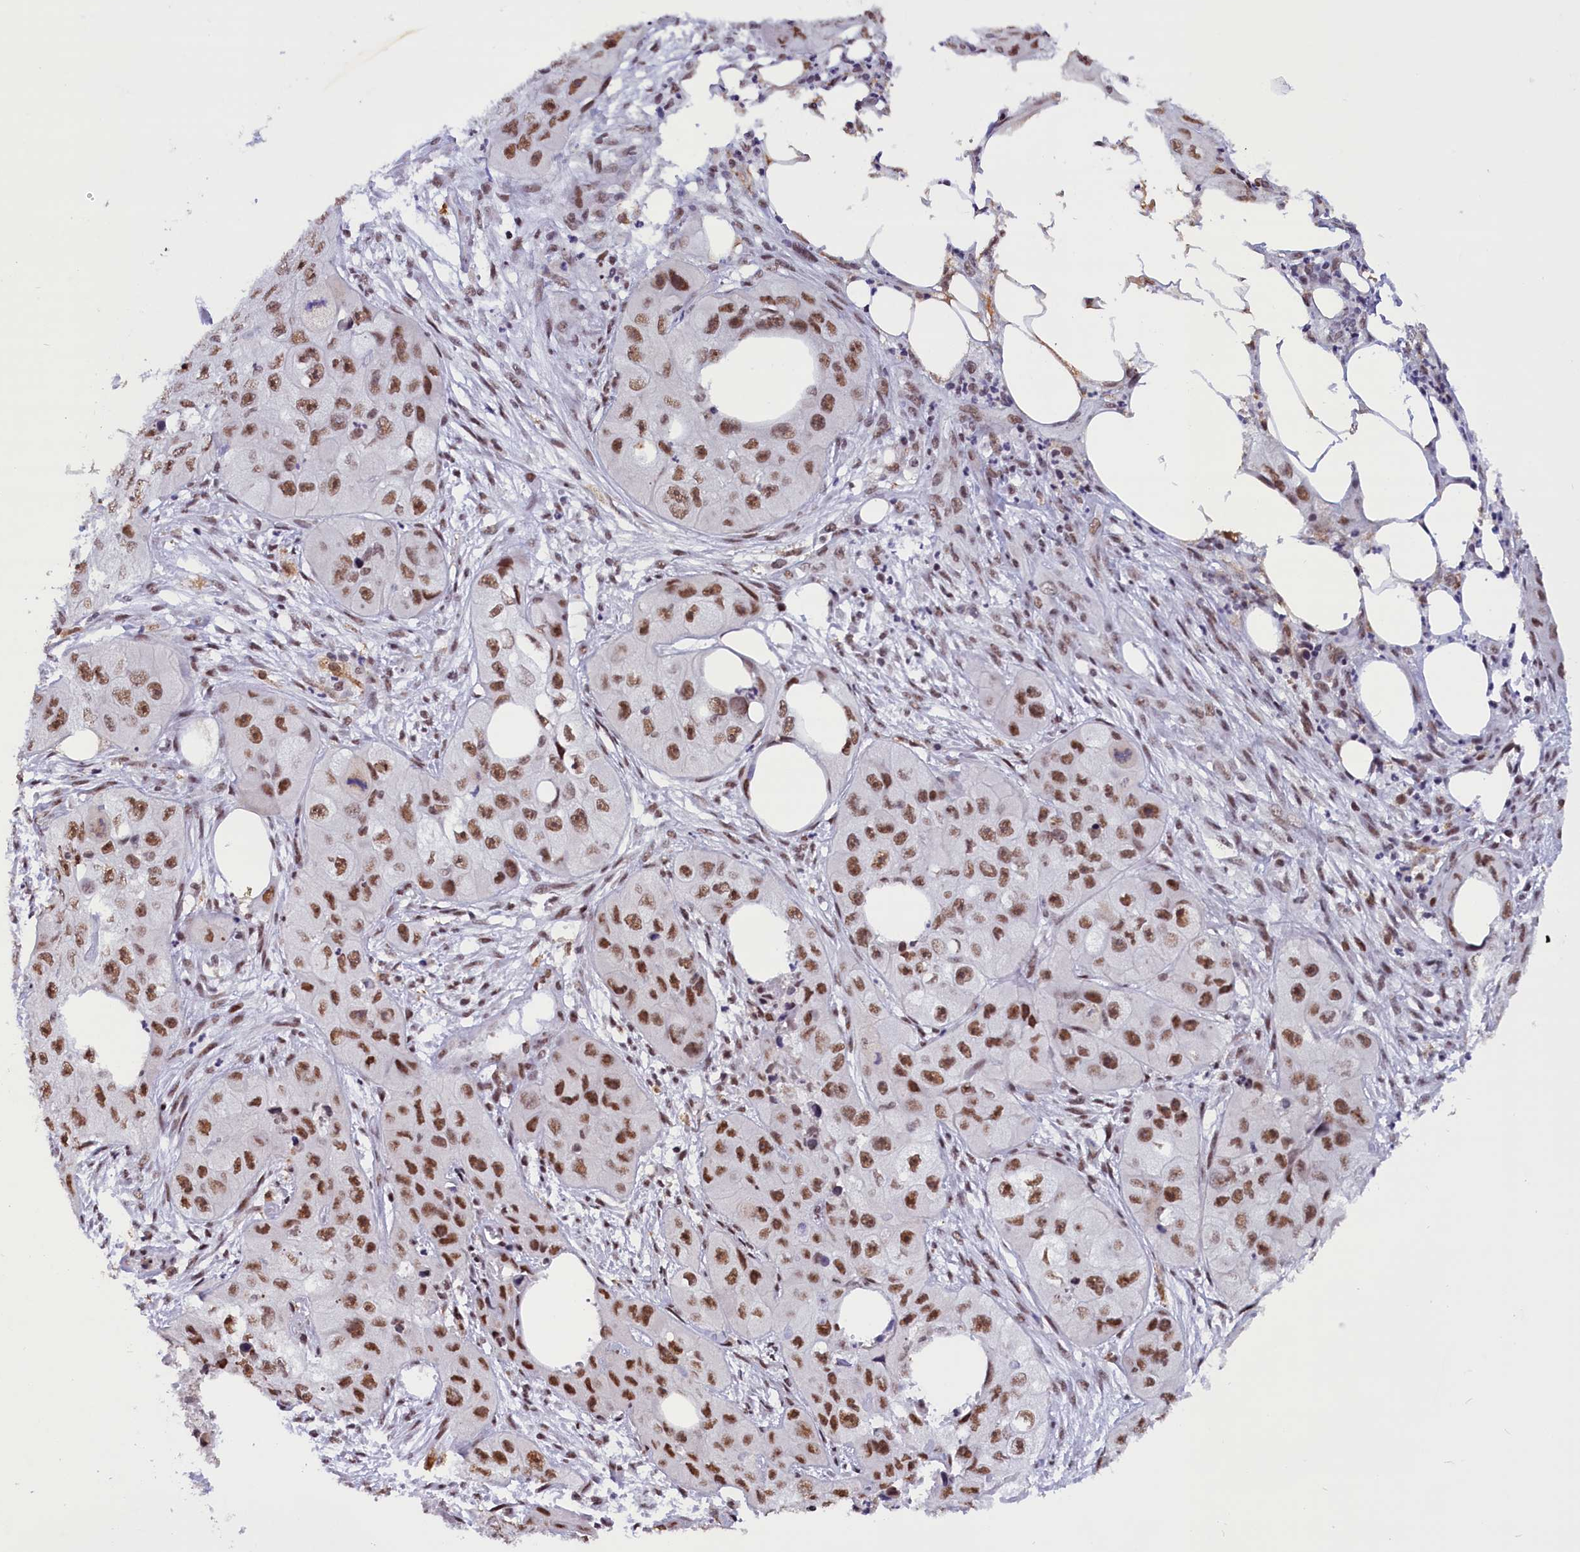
{"staining": {"intensity": "strong", "quantity": ">75%", "location": "nuclear"}, "tissue": "skin cancer", "cell_type": "Tumor cells", "image_type": "cancer", "snomed": [{"axis": "morphology", "description": "Squamous cell carcinoma, NOS"}, {"axis": "topography", "description": "Skin"}, {"axis": "topography", "description": "Subcutis"}], "caption": "Protein staining shows strong nuclear staining in approximately >75% of tumor cells in squamous cell carcinoma (skin).", "gene": "CDYL2", "patient": {"sex": "male", "age": 73}}